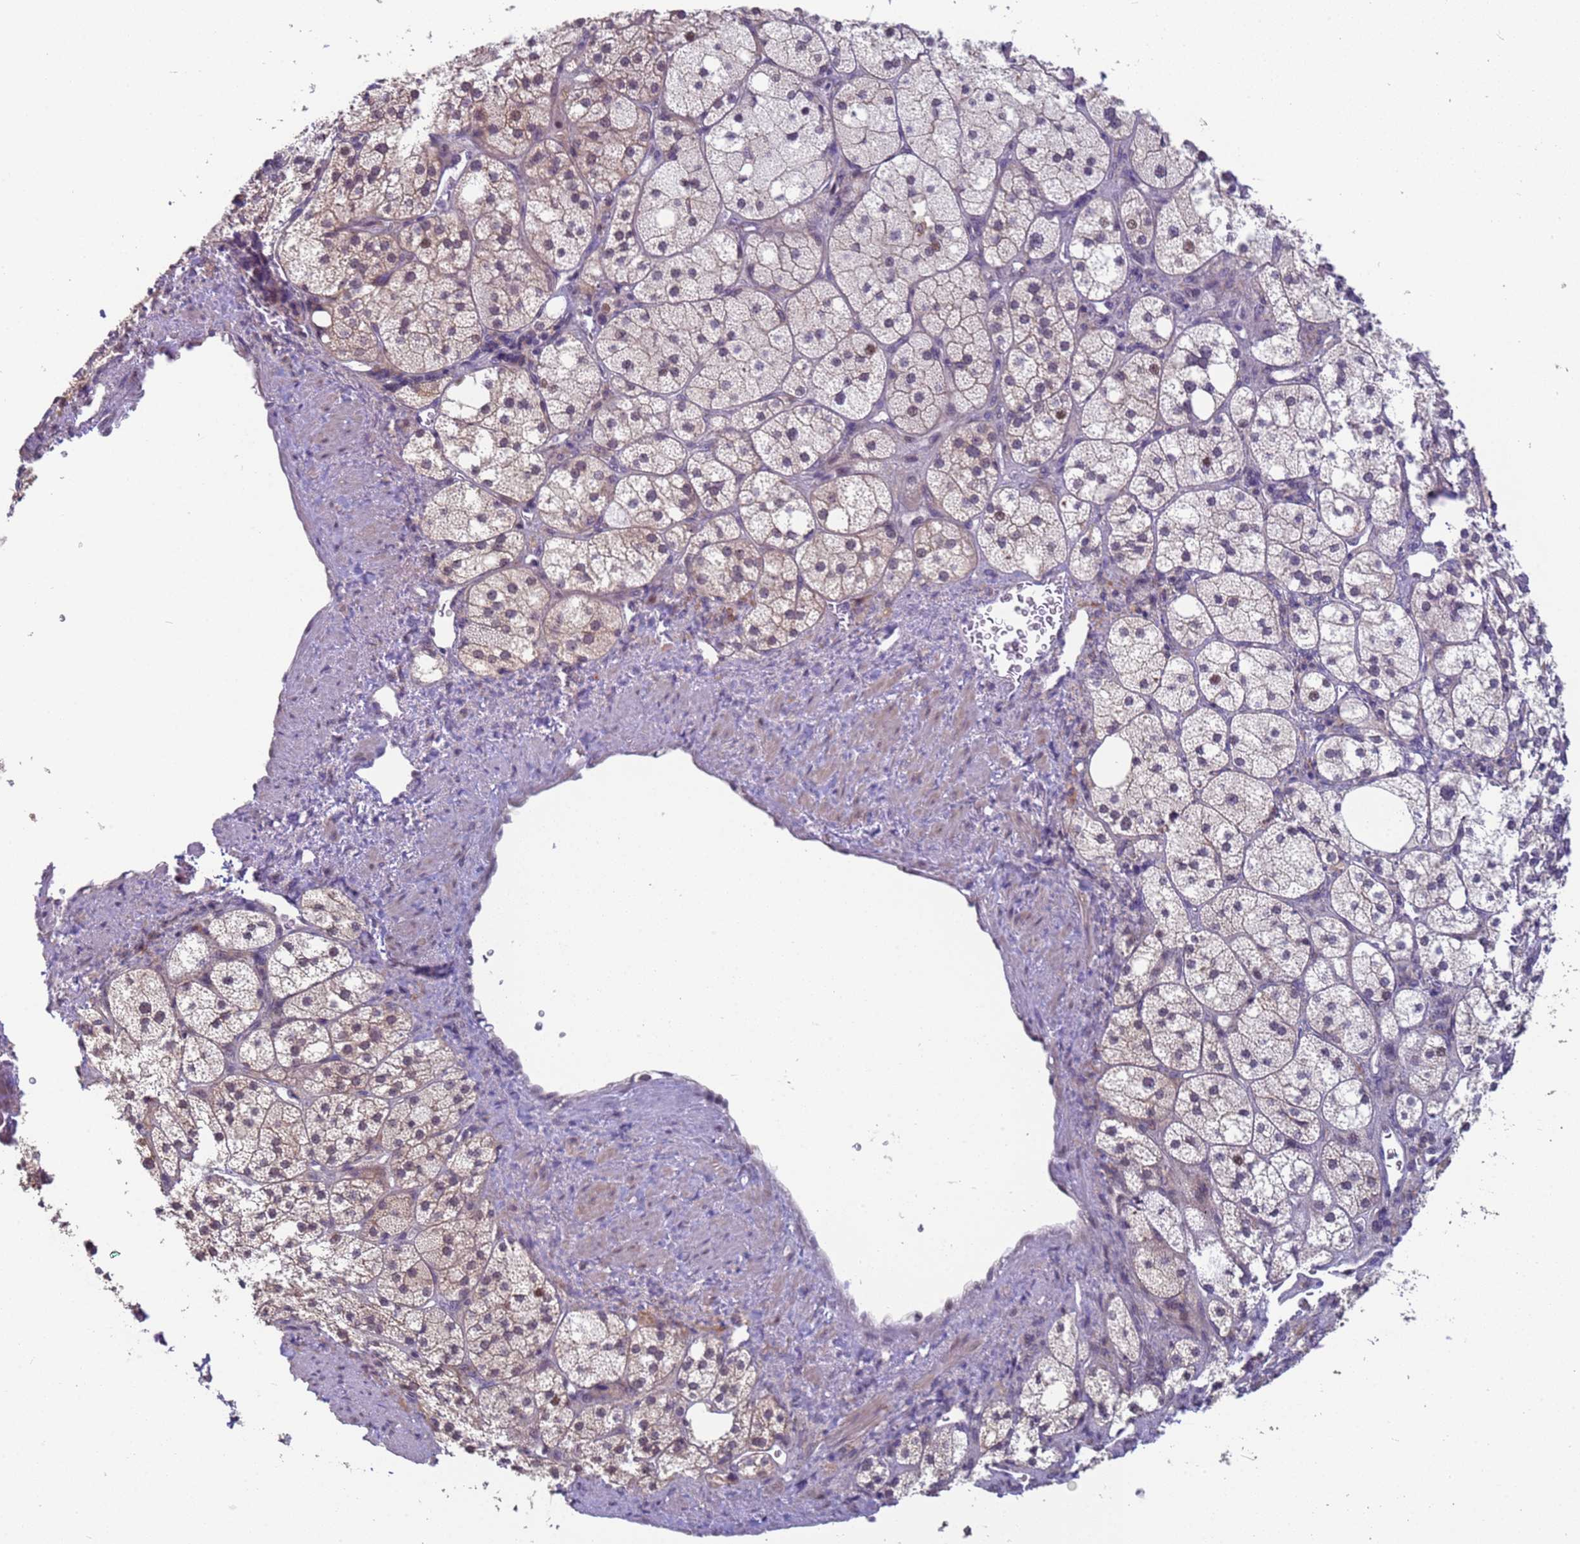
{"staining": {"intensity": "moderate", "quantity": "25%-75%", "location": "cytoplasmic/membranous,nuclear"}, "tissue": "adrenal gland", "cell_type": "Glandular cells", "image_type": "normal", "snomed": [{"axis": "morphology", "description": "Normal tissue, NOS"}, {"axis": "topography", "description": "Adrenal gland"}], "caption": "Brown immunohistochemical staining in unremarkable human adrenal gland displays moderate cytoplasmic/membranous,nuclear expression in approximately 25%-75% of glandular cells.", "gene": "VWA3A", "patient": {"sex": "male", "age": 61}}